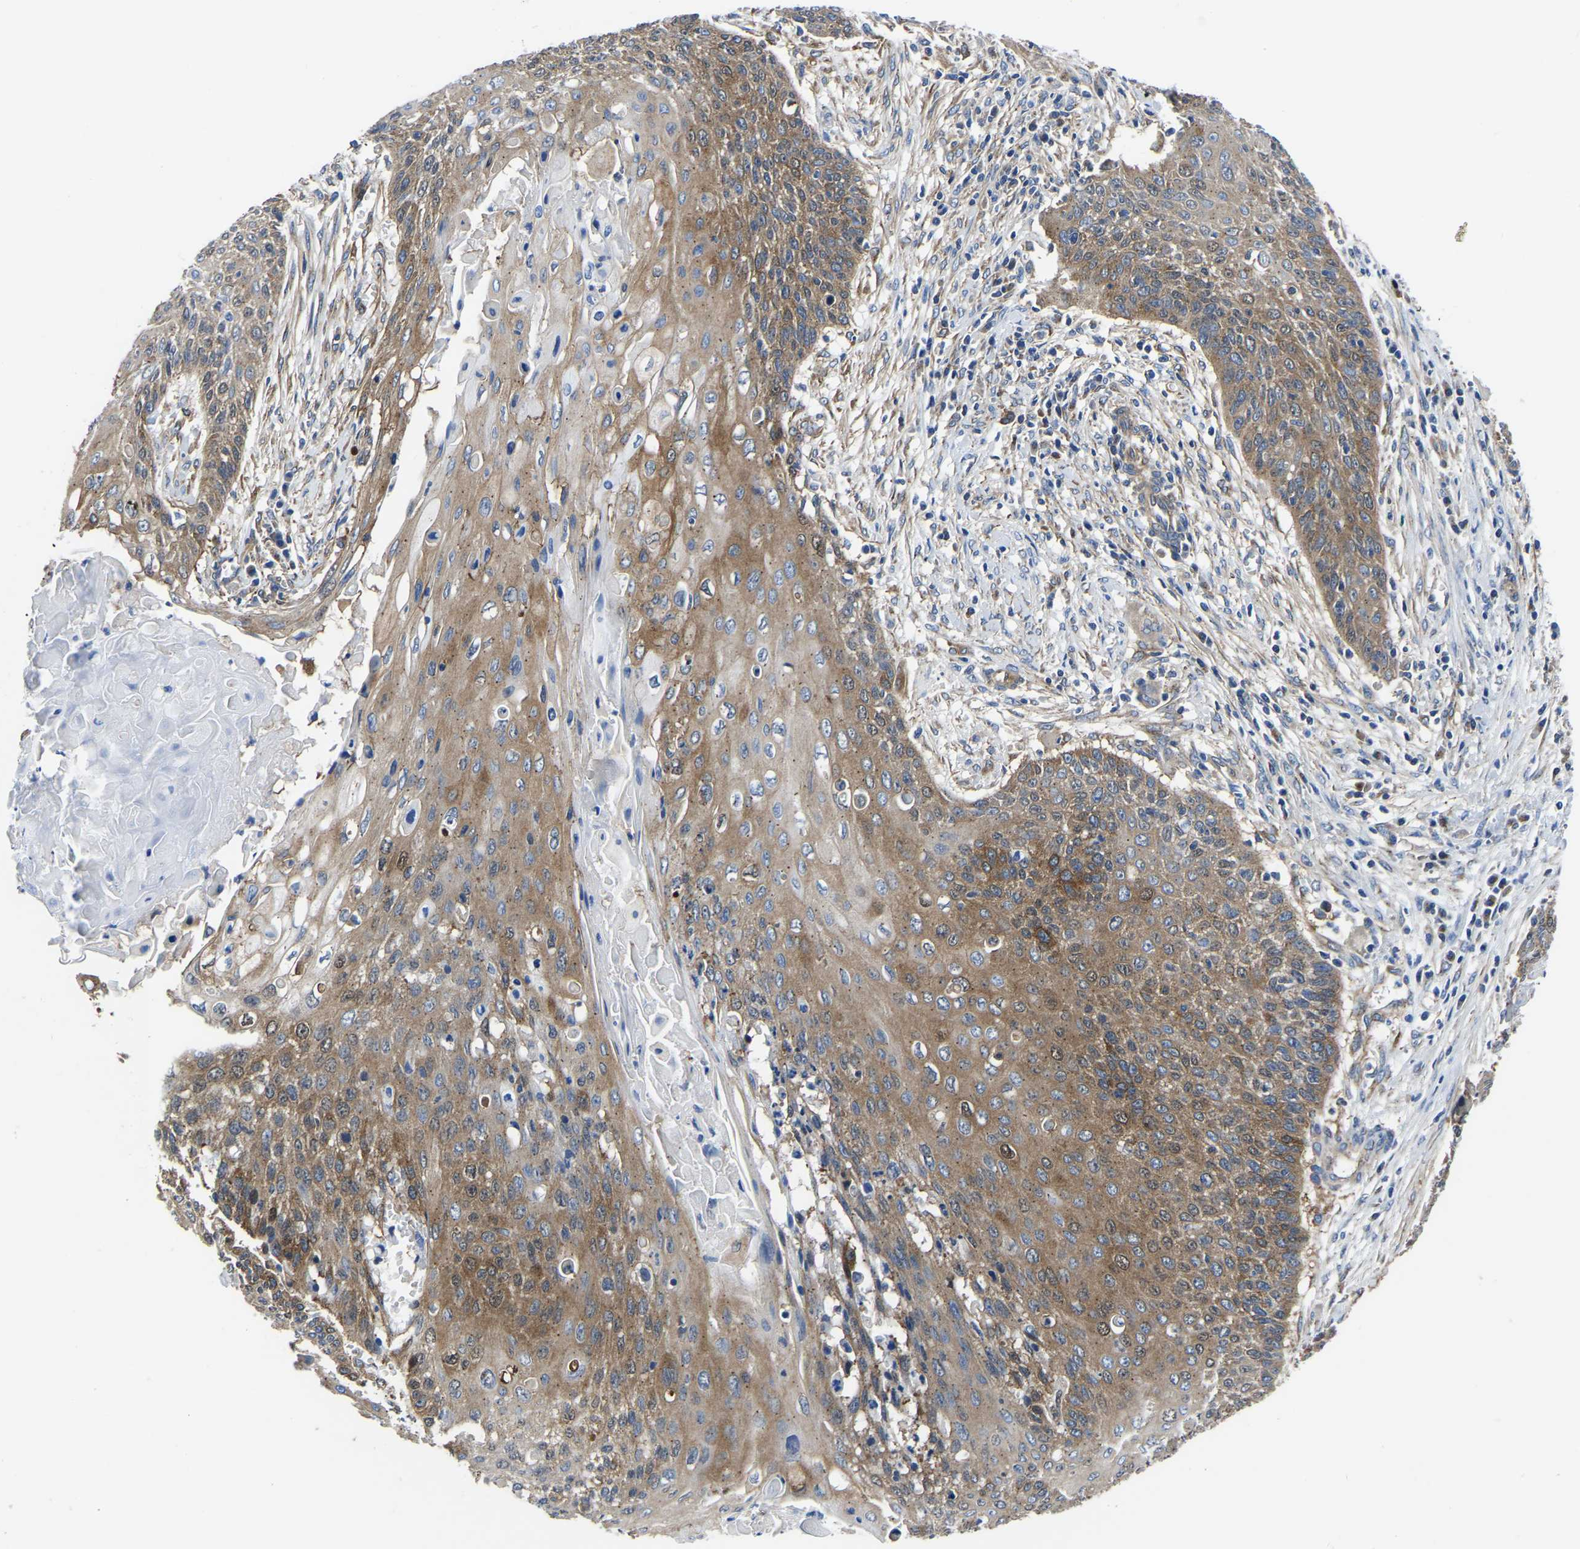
{"staining": {"intensity": "moderate", "quantity": ">75%", "location": "cytoplasmic/membranous"}, "tissue": "cervical cancer", "cell_type": "Tumor cells", "image_type": "cancer", "snomed": [{"axis": "morphology", "description": "Squamous cell carcinoma, NOS"}, {"axis": "topography", "description": "Cervix"}], "caption": "Human cervical cancer (squamous cell carcinoma) stained with a brown dye exhibits moderate cytoplasmic/membranous positive positivity in about >75% of tumor cells.", "gene": "TFG", "patient": {"sex": "female", "age": 39}}